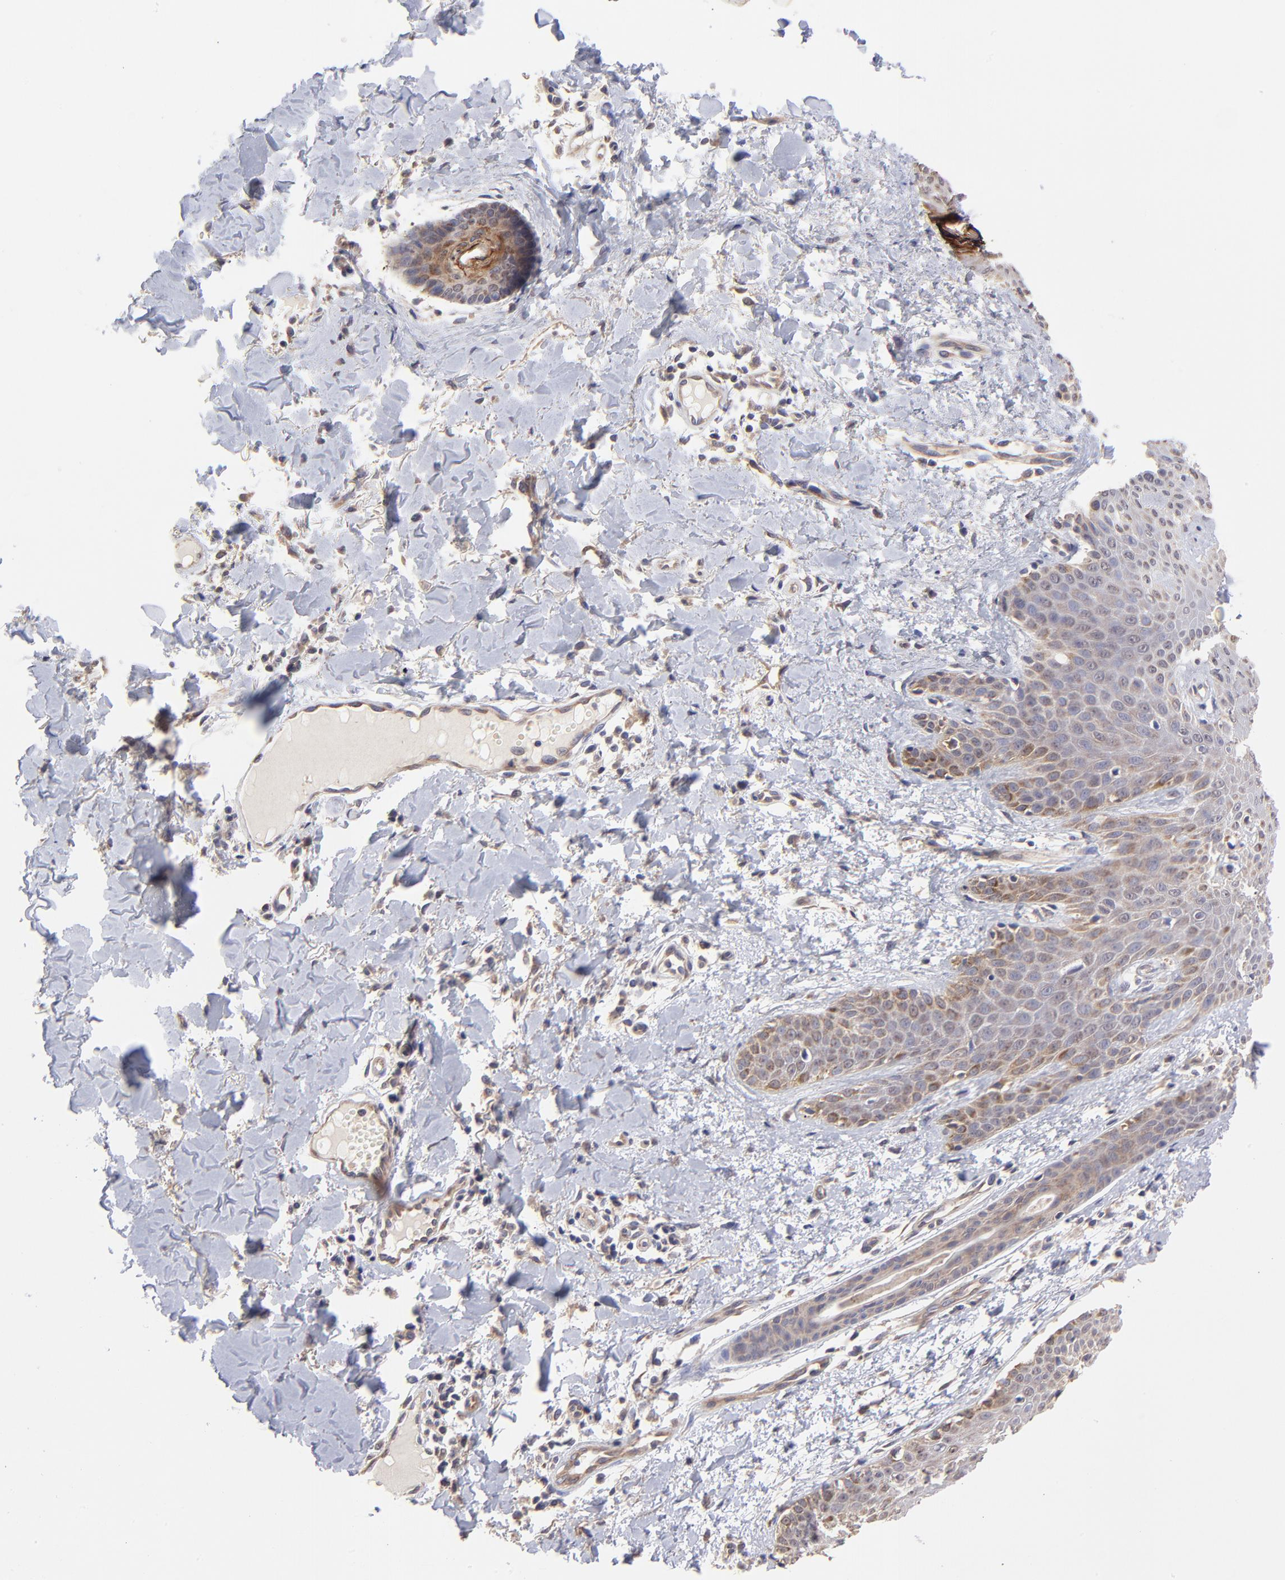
{"staining": {"intensity": "moderate", "quantity": "25%-75%", "location": "cytoplasmic/membranous"}, "tissue": "skin cancer", "cell_type": "Tumor cells", "image_type": "cancer", "snomed": [{"axis": "morphology", "description": "Basal cell carcinoma"}, {"axis": "topography", "description": "Skin"}], "caption": "Protein staining displays moderate cytoplasmic/membranous positivity in approximately 25%-75% of tumor cells in basal cell carcinoma (skin).", "gene": "UBE2H", "patient": {"sex": "male", "age": 67}}